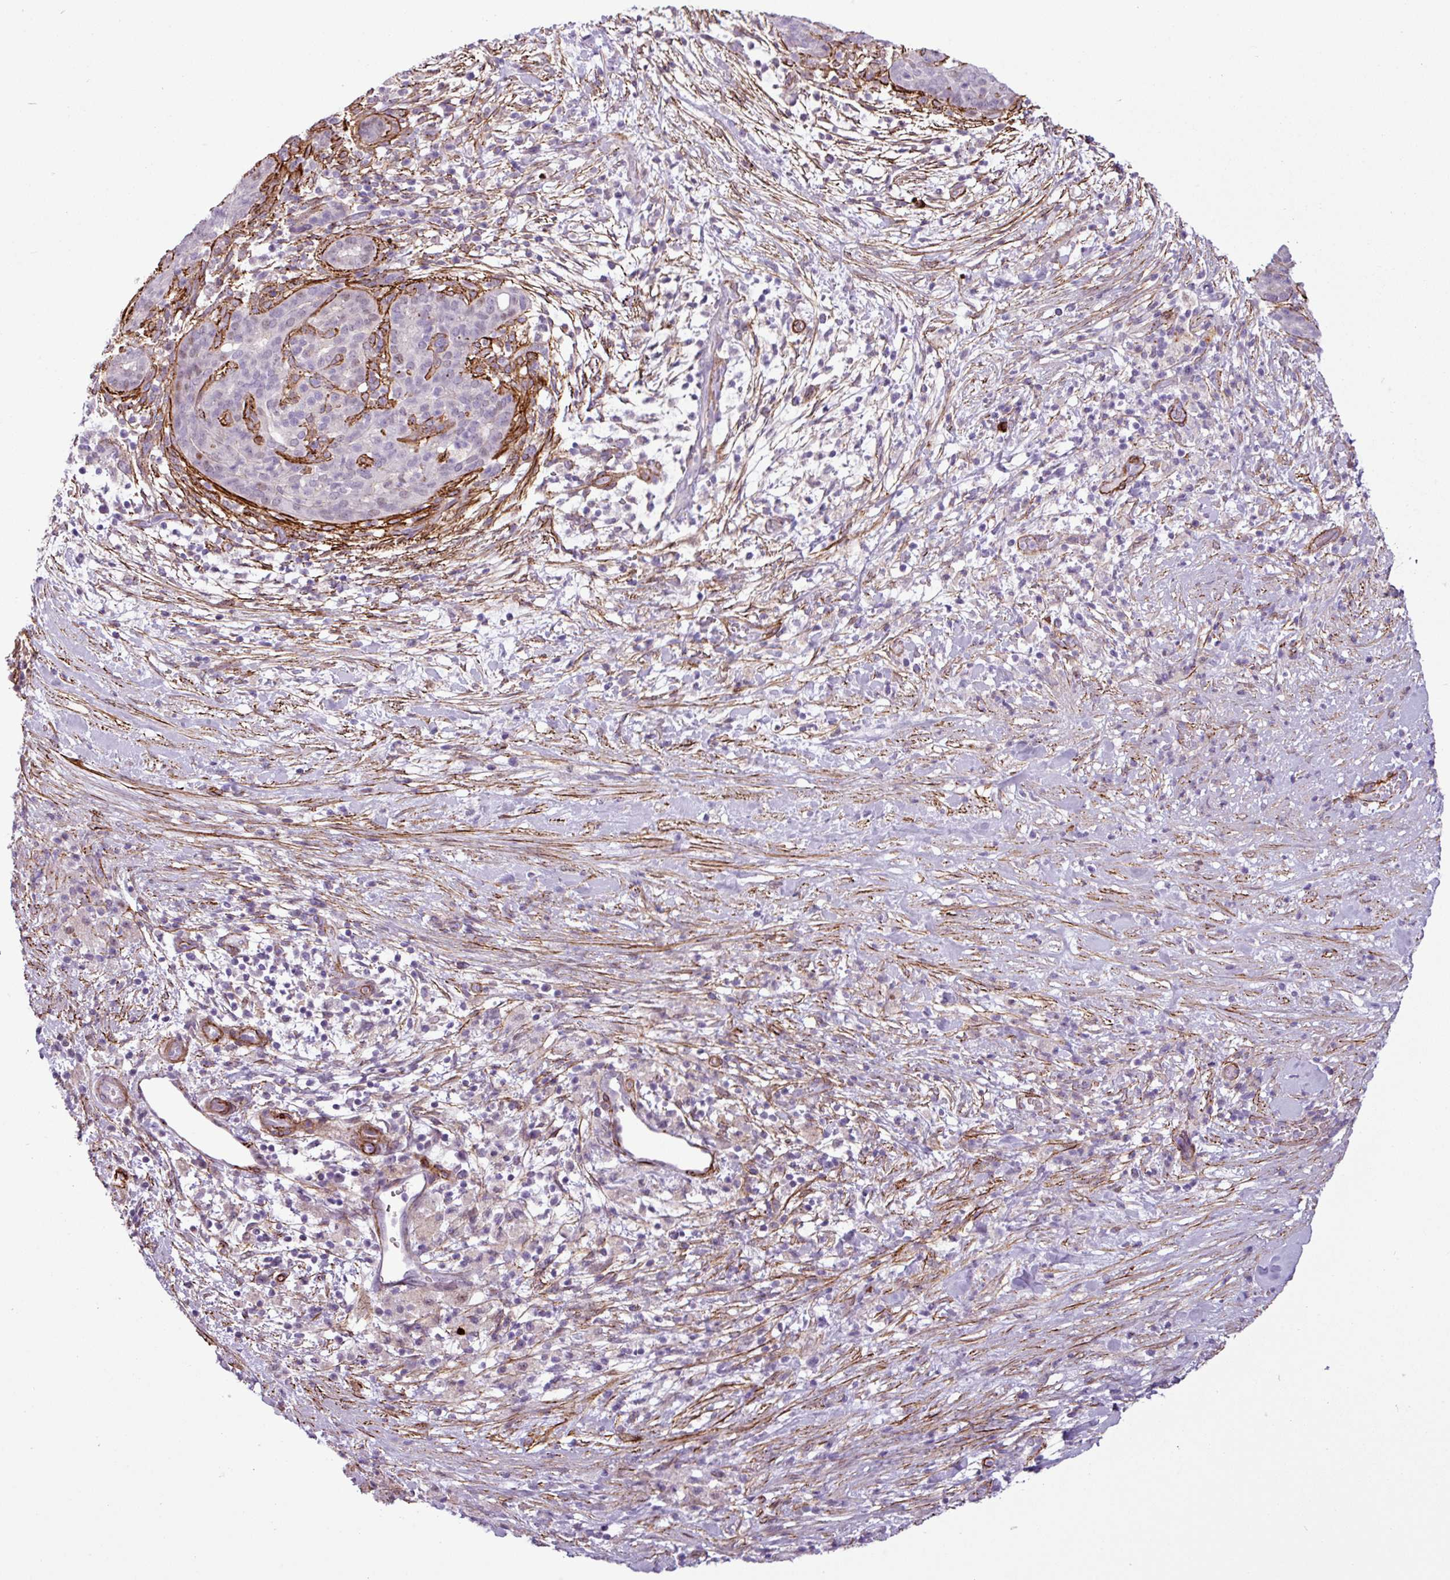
{"staining": {"intensity": "negative", "quantity": "none", "location": "none"}, "tissue": "pancreatic cancer", "cell_type": "Tumor cells", "image_type": "cancer", "snomed": [{"axis": "morphology", "description": "Adenocarcinoma, NOS"}, {"axis": "topography", "description": "Pancreas"}], "caption": "A high-resolution micrograph shows IHC staining of pancreatic cancer, which shows no significant positivity in tumor cells.", "gene": "ATP10A", "patient": {"sex": "male", "age": 44}}